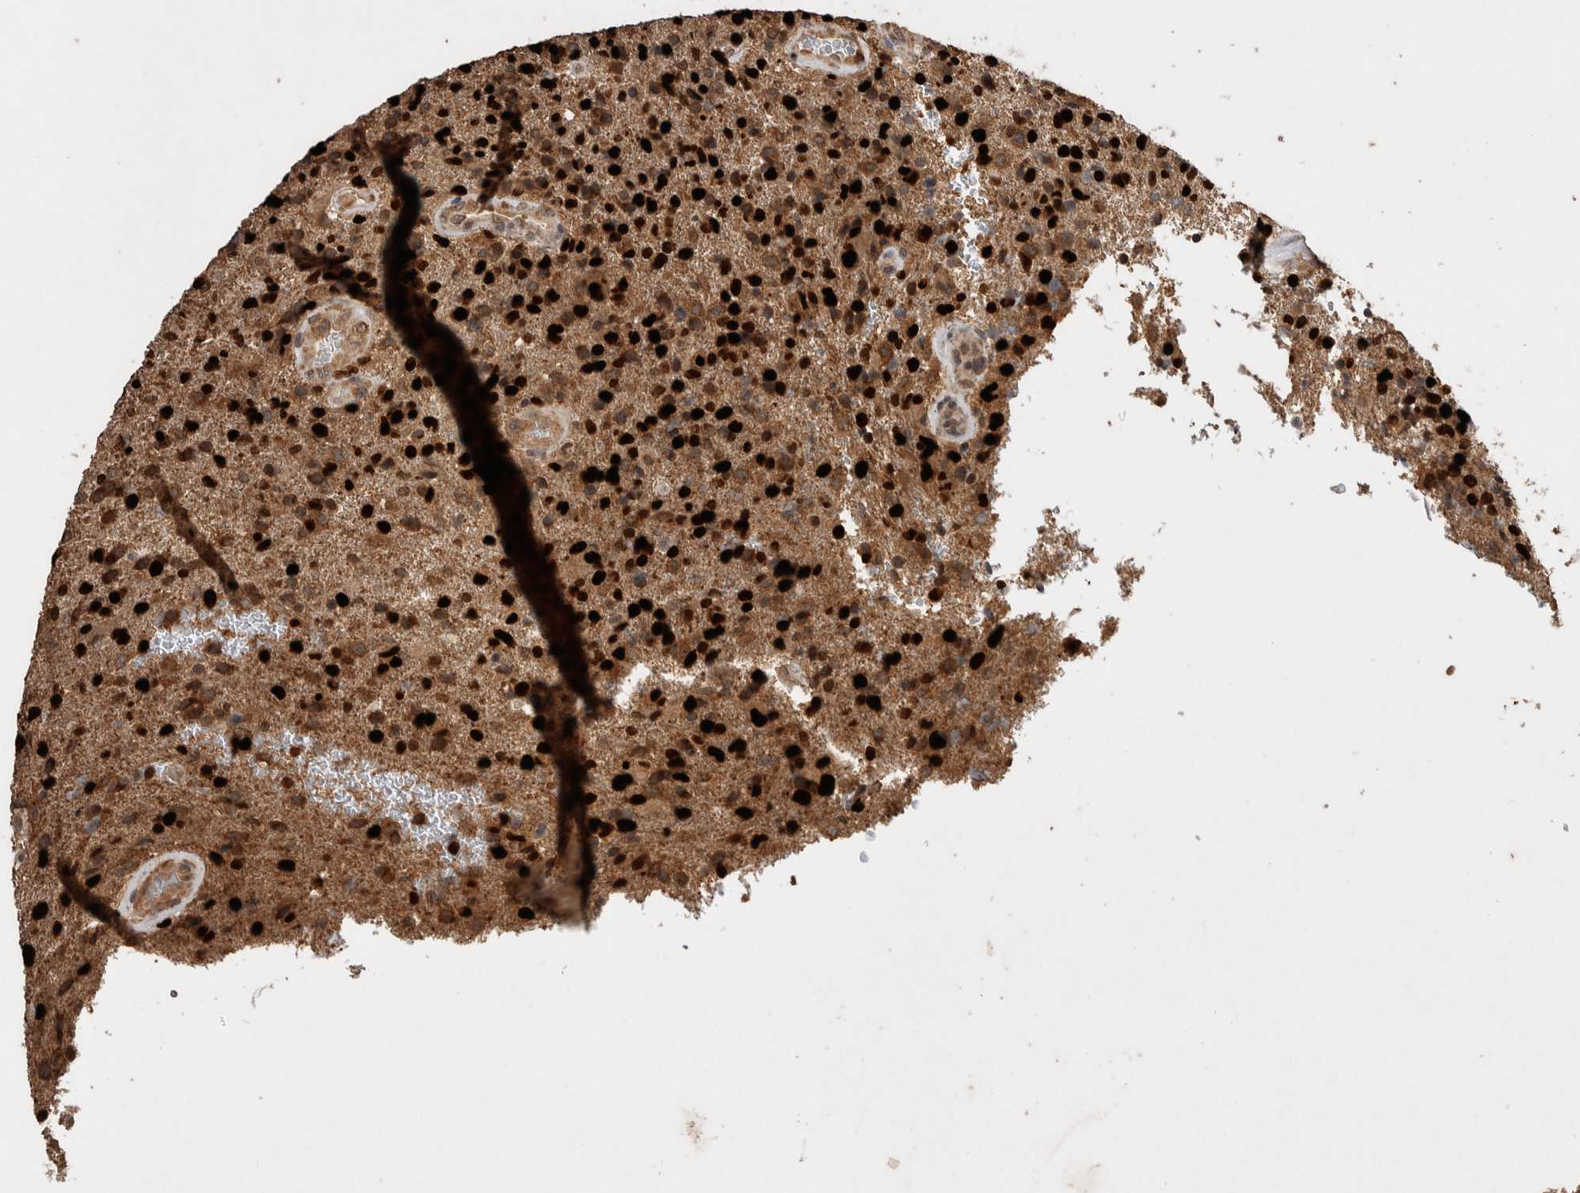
{"staining": {"intensity": "moderate", "quantity": ">75%", "location": "cytoplasmic/membranous"}, "tissue": "glioma", "cell_type": "Tumor cells", "image_type": "cancer", "snomed": [{"axis": "morphology", "description": "Glioma, malignant, High grade"}, {"axis": "topography", "description": "Brain"}], "caption": "About >75% of tumor cells in high-grade glioma (malignant) reveal moderate cytoplasmic/membranous protein positivity as visualized by brown immunohistochemical staining.", "gene": "DVL2", "patient": {"sex": "male", "age": 72}}